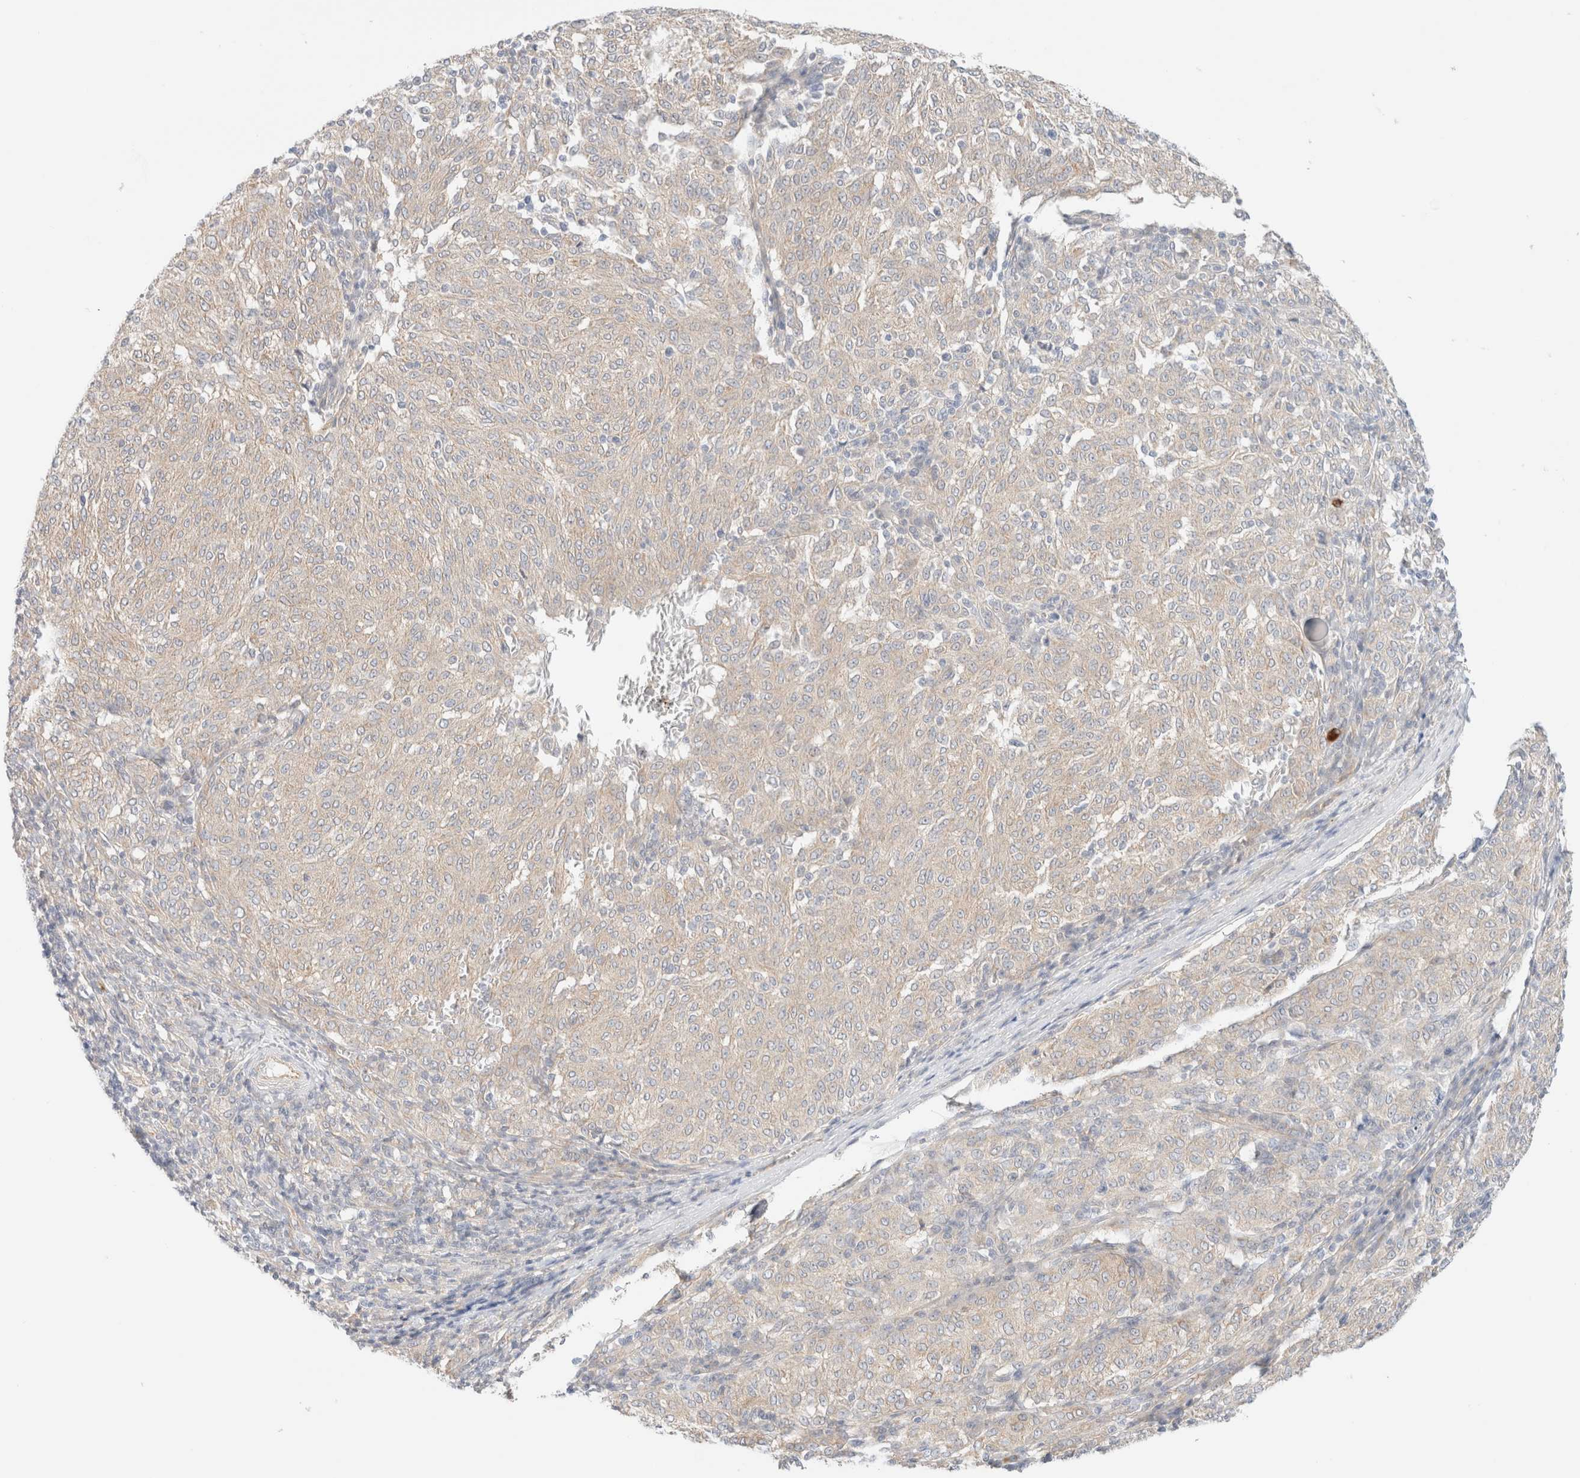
{"staining": {"intensity": "negative", "quantity": "none", "location": "none"}, "tissue": "melanoma", "cell_type": "Tumor cells", "image_type": "cancer", "snomed": [{"axis": "morphology", "description": "Malignant melanoma, NOS"}, {"axis": "topography", "description": "Skin"}], "caption": "Melanoma stained for a protein using immunohistochemistry reveals no positivity tumor cells.", "gene": "UNC13B", "patient": {"sex": "female", "age": 72}}